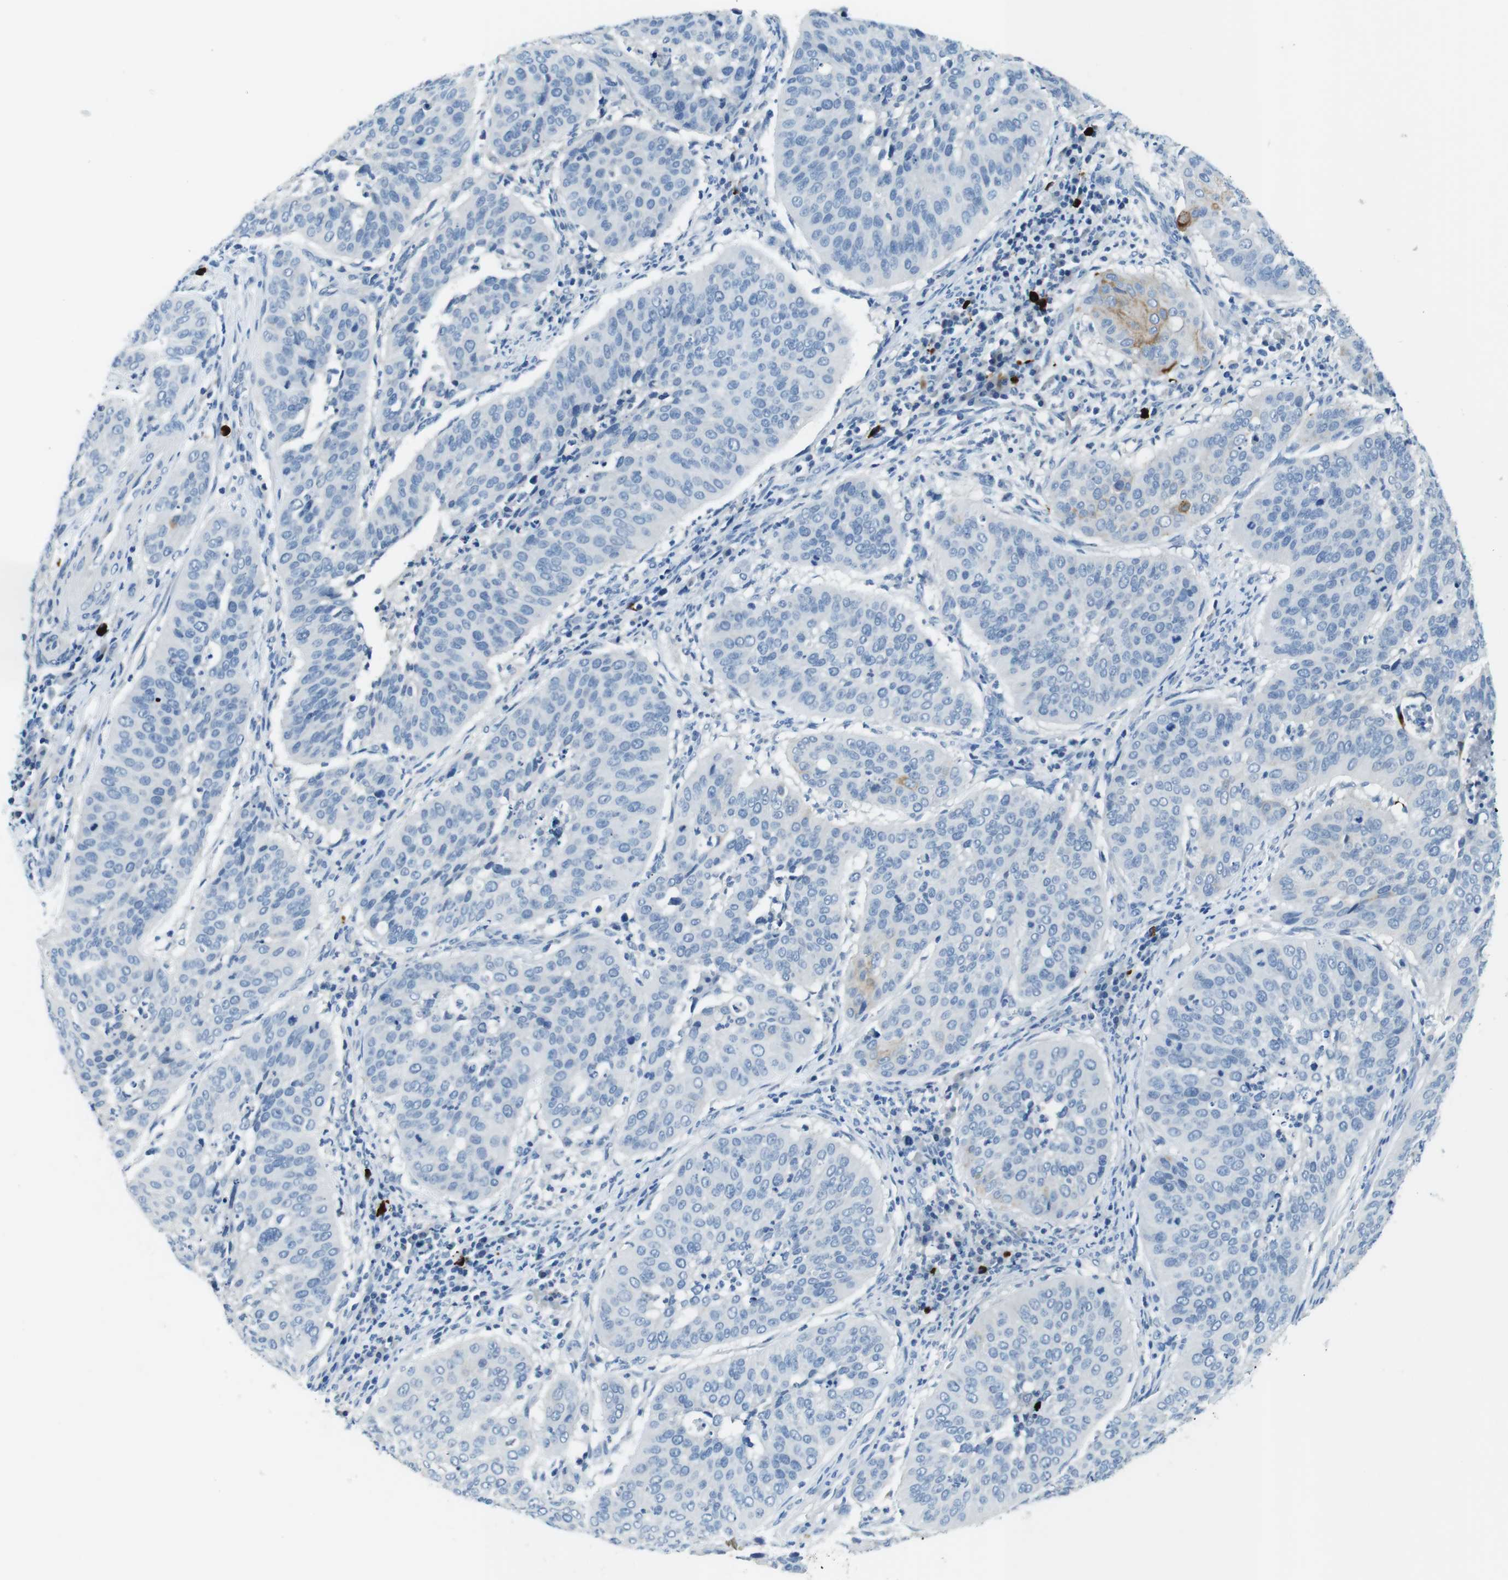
{"staining": {"intensity": "negative", "quantity": "none", "location": "none"}, "tissue": "cervical cancer", "cell_type": "Tumor cells", "image_type": "cancer", "snomed": [{"axis": "morphology", "description": "Normal tissue, NOS"}, {"axis": "morphology", "description": "Squamous cell carcinoma, NOS"}, {"axis": "topography", "description": "Cervix"}], "caption": "Immunohistochemistry (IHC) histopathology image of cervical cancer stained for a protein (brown), which displays no positivity in tumor cells. (DAB (3,3'-diaminobenzidine) immunohistochemistry visualized using brightfield microscopy, high magnification).", "gene": "SLC35A3", "patient": {"sex": "female", "age": 39}}